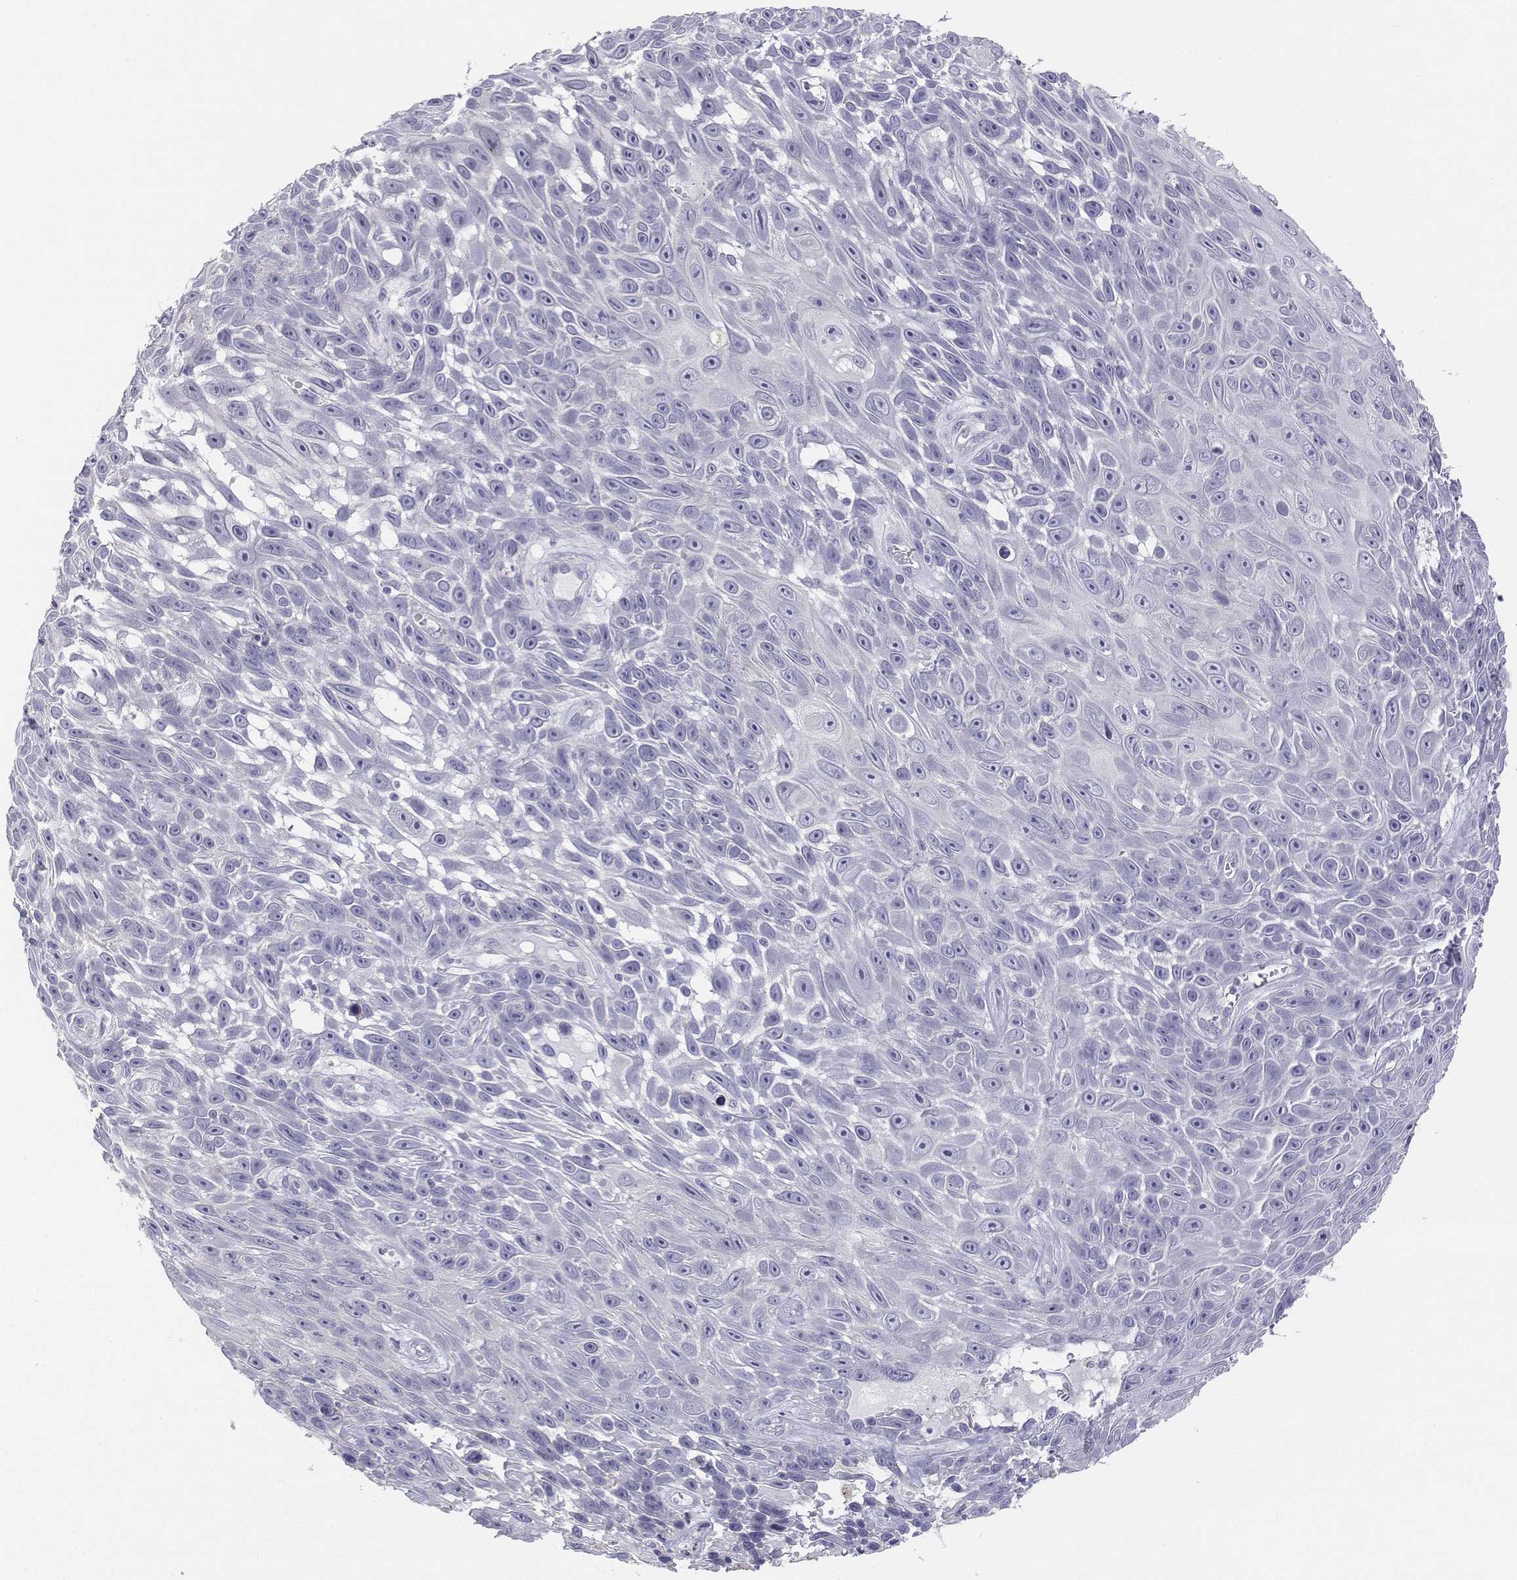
{"staining": {"intensity": "negative", "quantity": "none", "location": "none"}, "tissue": "skin cancer", "cell_type": "Tumor cells", "image_type": "cancer", "snomed": [{"axis": "morphology", "description": "Squamous cell carcinoma, NOS"}, {"axis": "topography", "description": "Skin"}], "caption": "Immunohistochemical staining of human skin squamous cell carcinoma reveals no significant positivity in tumor cells.", "gene": "LGSN", "patient": {"sex": "male", "age": 82}}